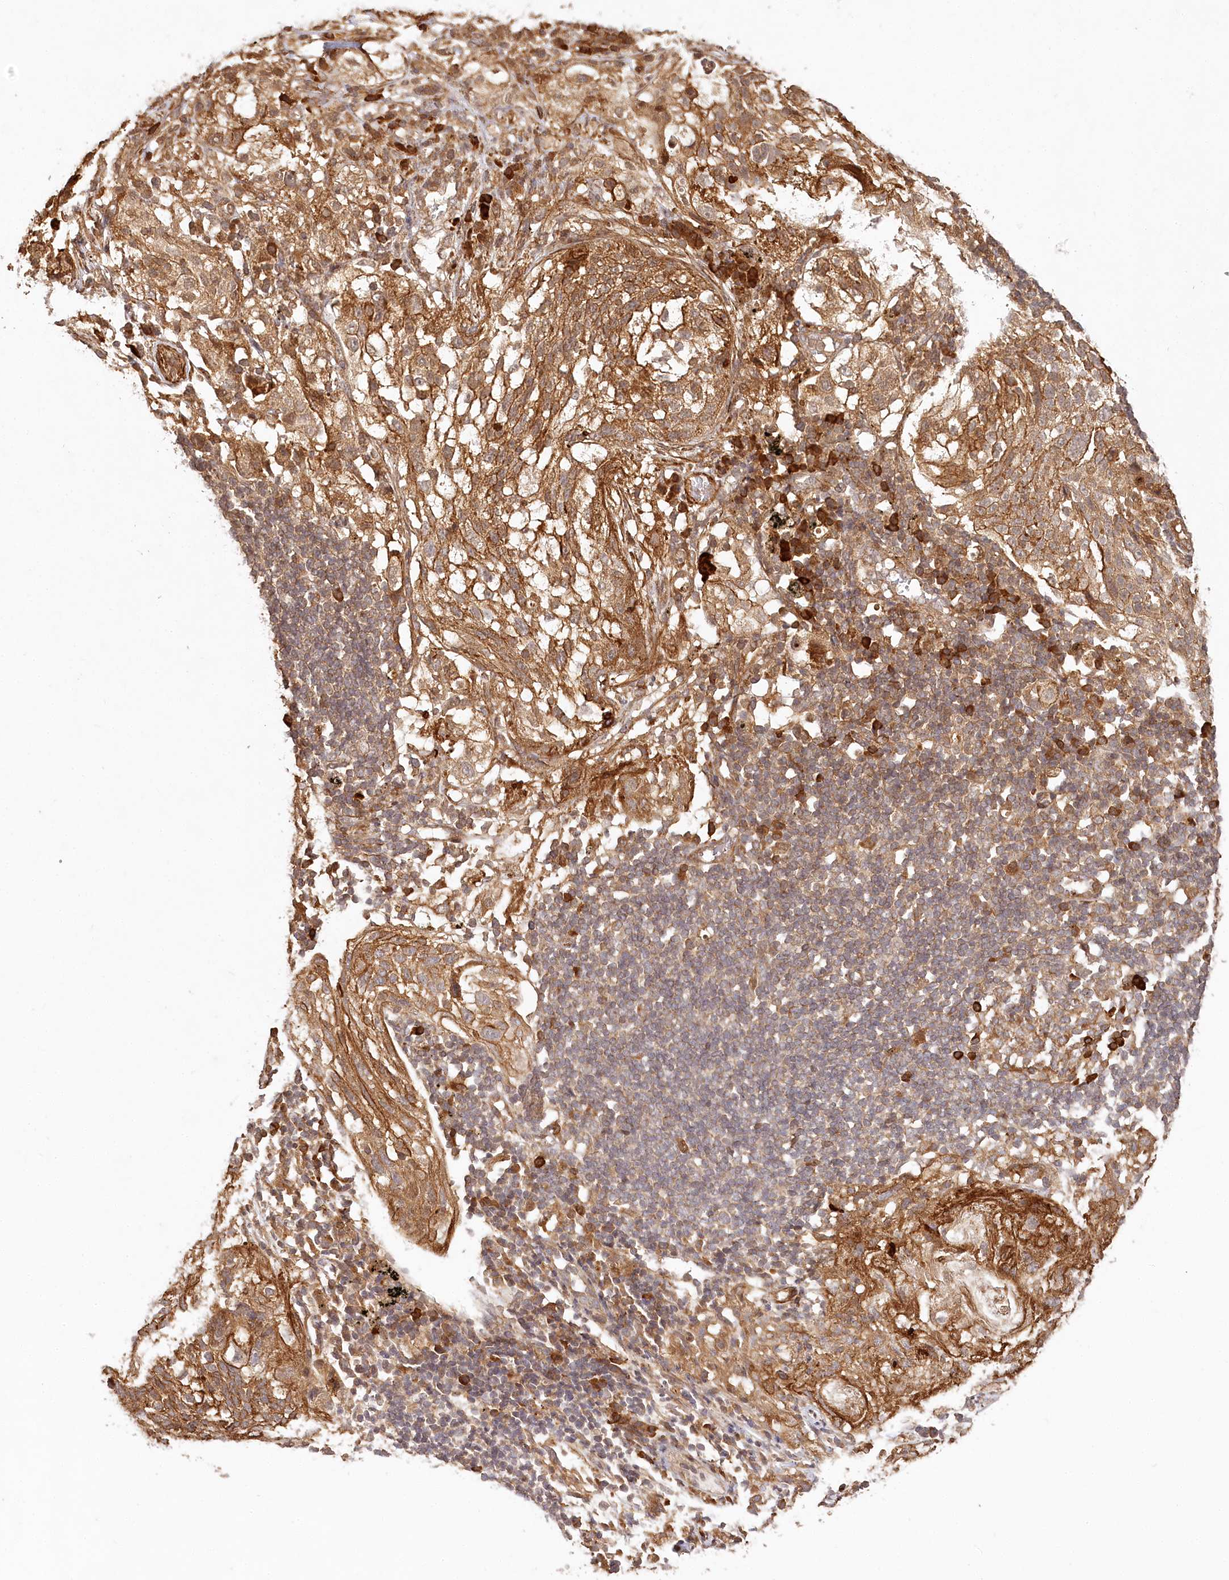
{"staining": {"intensity": "strong", "quantity": ">75%", "location": "cytoplasmic/membranous,nuclear"}, "tissue": "lung cancer", "cell_type": "Tumor cells", "image_type": "cancer", "snomed": [{"axis": "morphology", "description": "Inflammation, NOS"}, {"axis": "morphology", "description": "Squamous cell carcinoma, NOS"}, {"axis": "topography", "description": "Lymph node"}, {"axis": "topography", "description": "Soft tissue"}, {"axis": "topography", "description": "Lung"}], "caption": "Lung squamous cell carcinoma was stained to show a protein in brown. There is high levels of strong cytoplasmic/membranous and nuclear positivity in about >75% of tumor cells.", "gene": "ULK2", "patient": {"sex": "male", "age": 66}}